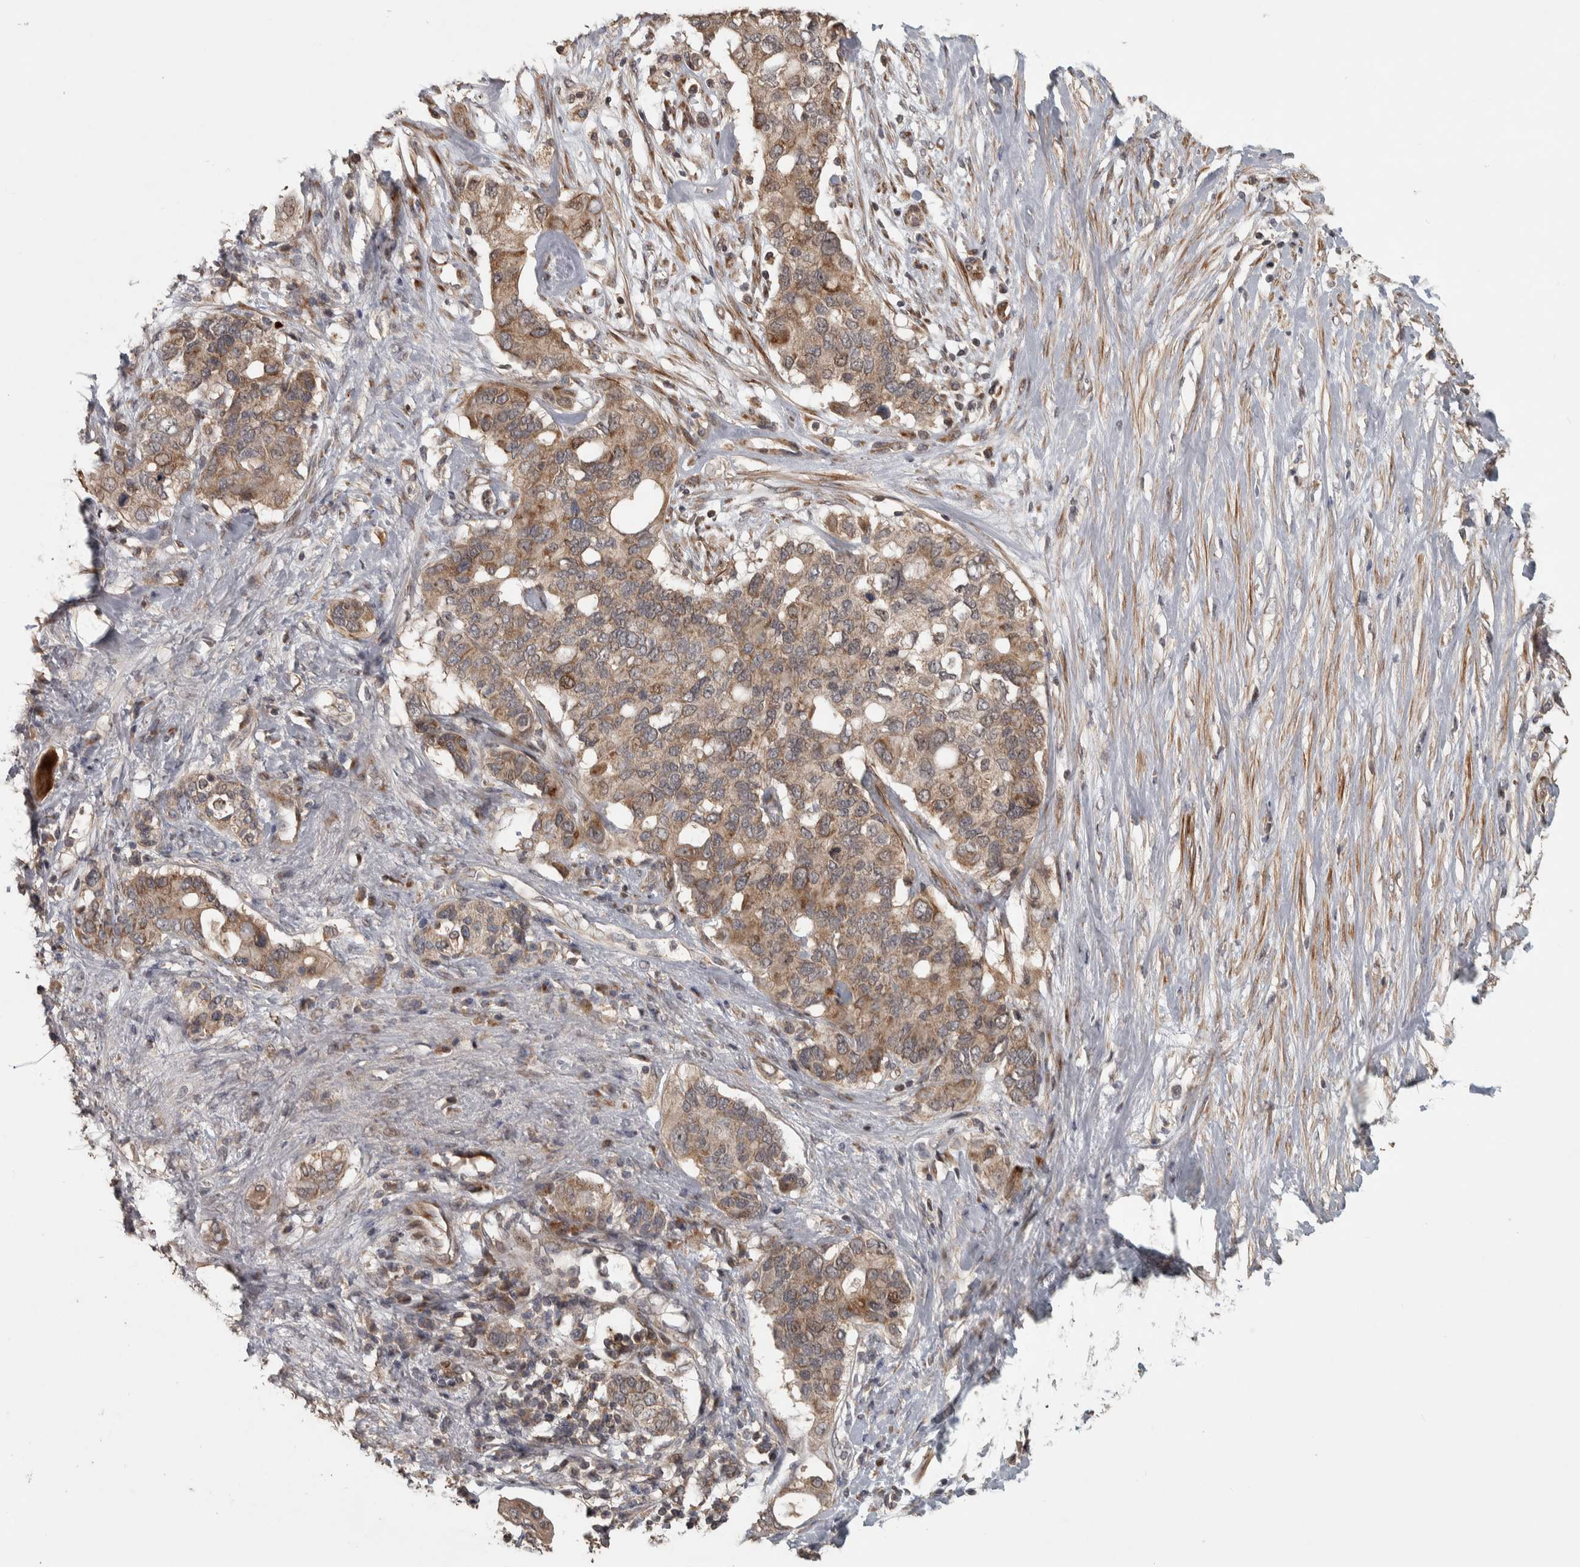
{"staining": {"intensity": "moderate", "quantity": ">75%", "location": "cytoplasmic/membranous"}, "tissue": "pancreatic cancer", "cell_type": "Tumor cells", "image_type": "cancer", "snomed": [{"axis": "morphology", "description": "Adenocarcinoma, NOS"}, {"axis": "topography", "description": "Pancreas"}], "caption": "Immunohistochemistry of human adenocarcinoma (pancreatic) demonstrates medium levels of moderate cytoplasmic/membranous staining in approximately >75% of tumor cells.", "gene": "ERAL1", "patient": {"sex": "female", "age": 56}}